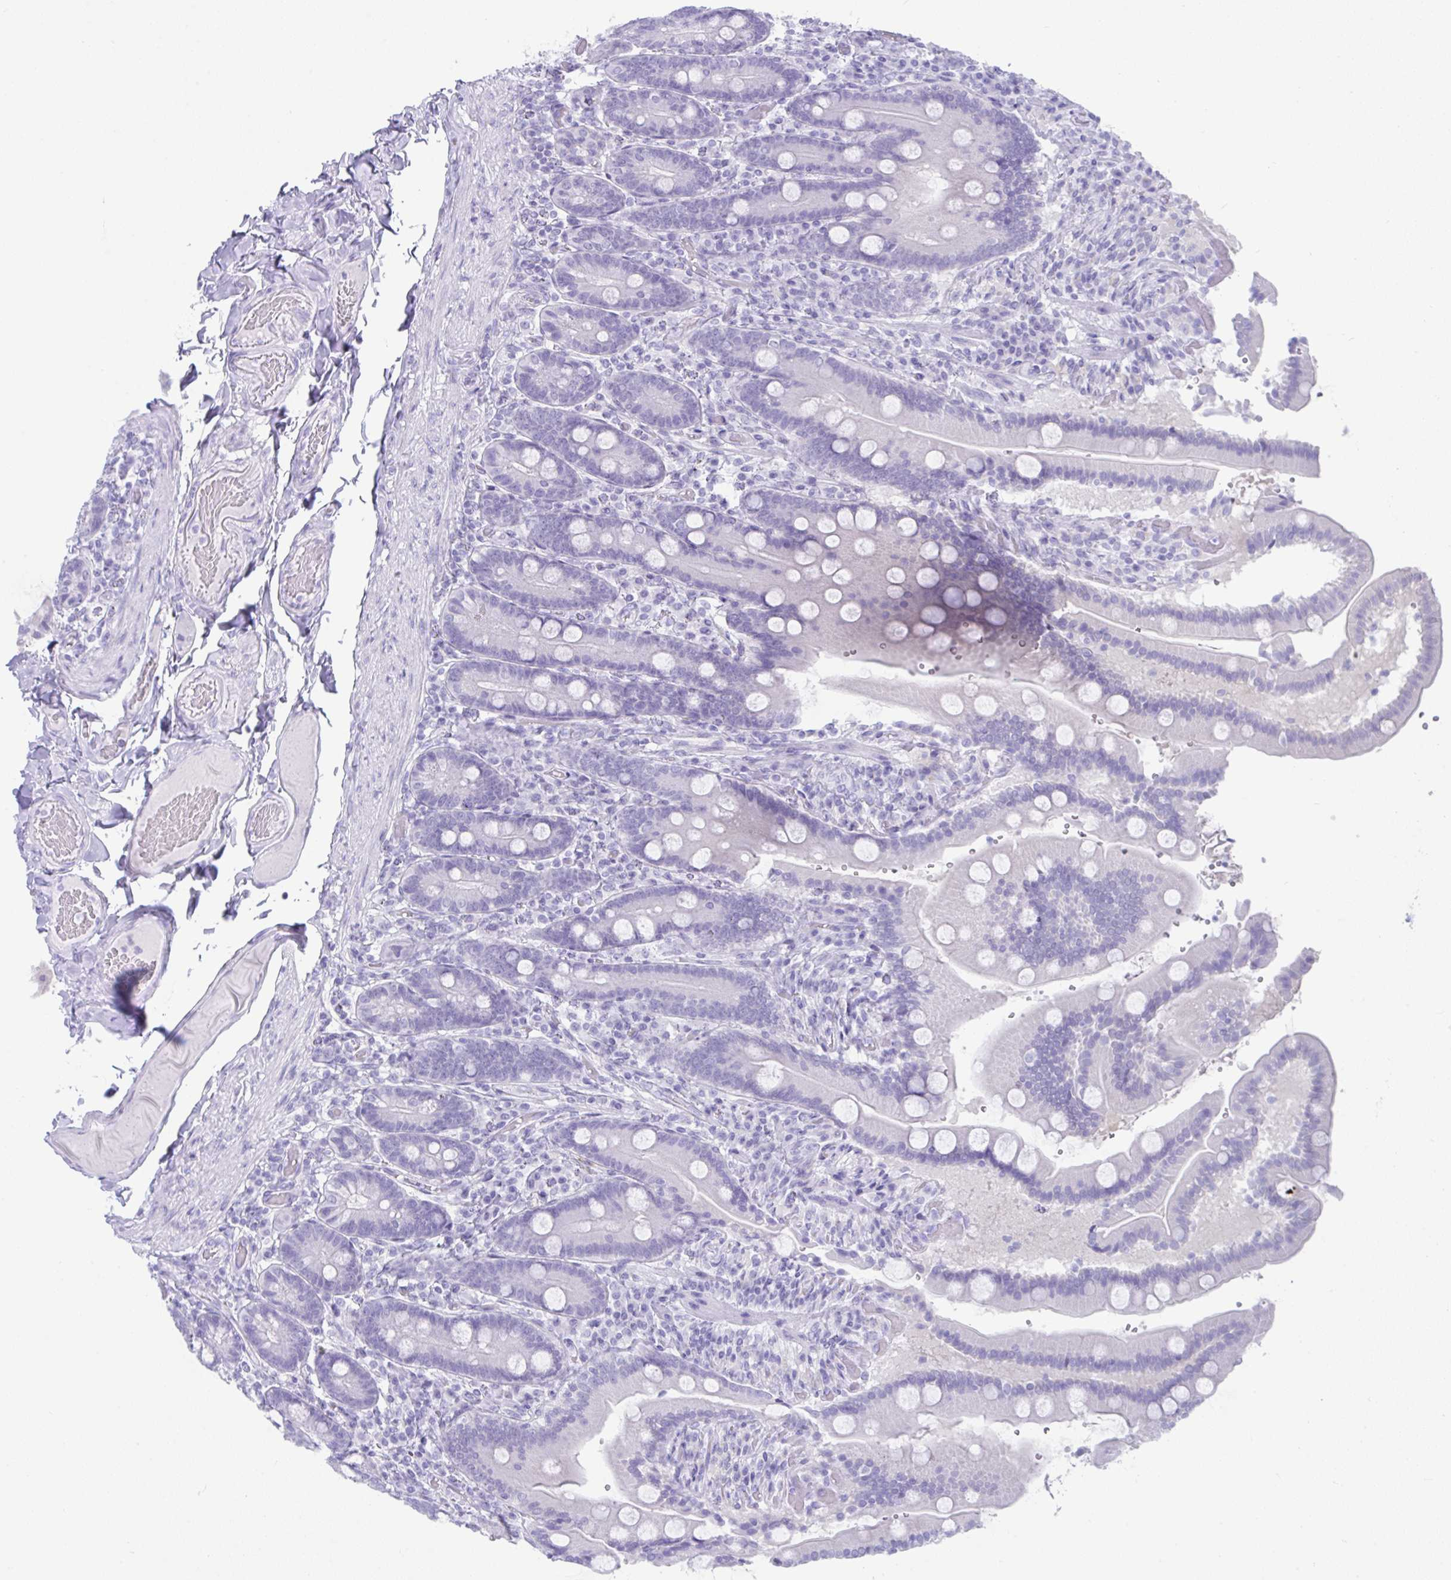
{"staining": {"intensity": "negative", "quantity": "none", "location": "none"}, "tissue": "duodenum", "cell_type": "Glandular cells", "image_type": "normal", "snomed": [{"axis": "morphology", "description": "Normal tissue, NOS"}, {"axis": "topography", "description": "Duodenum"}], "caption": "Immunohistochemical staining of normal duodenum exhibits no significant positivity in glandular cells.", "gene": "PSCA", "patient": {"sex": "female", "age": 62}}